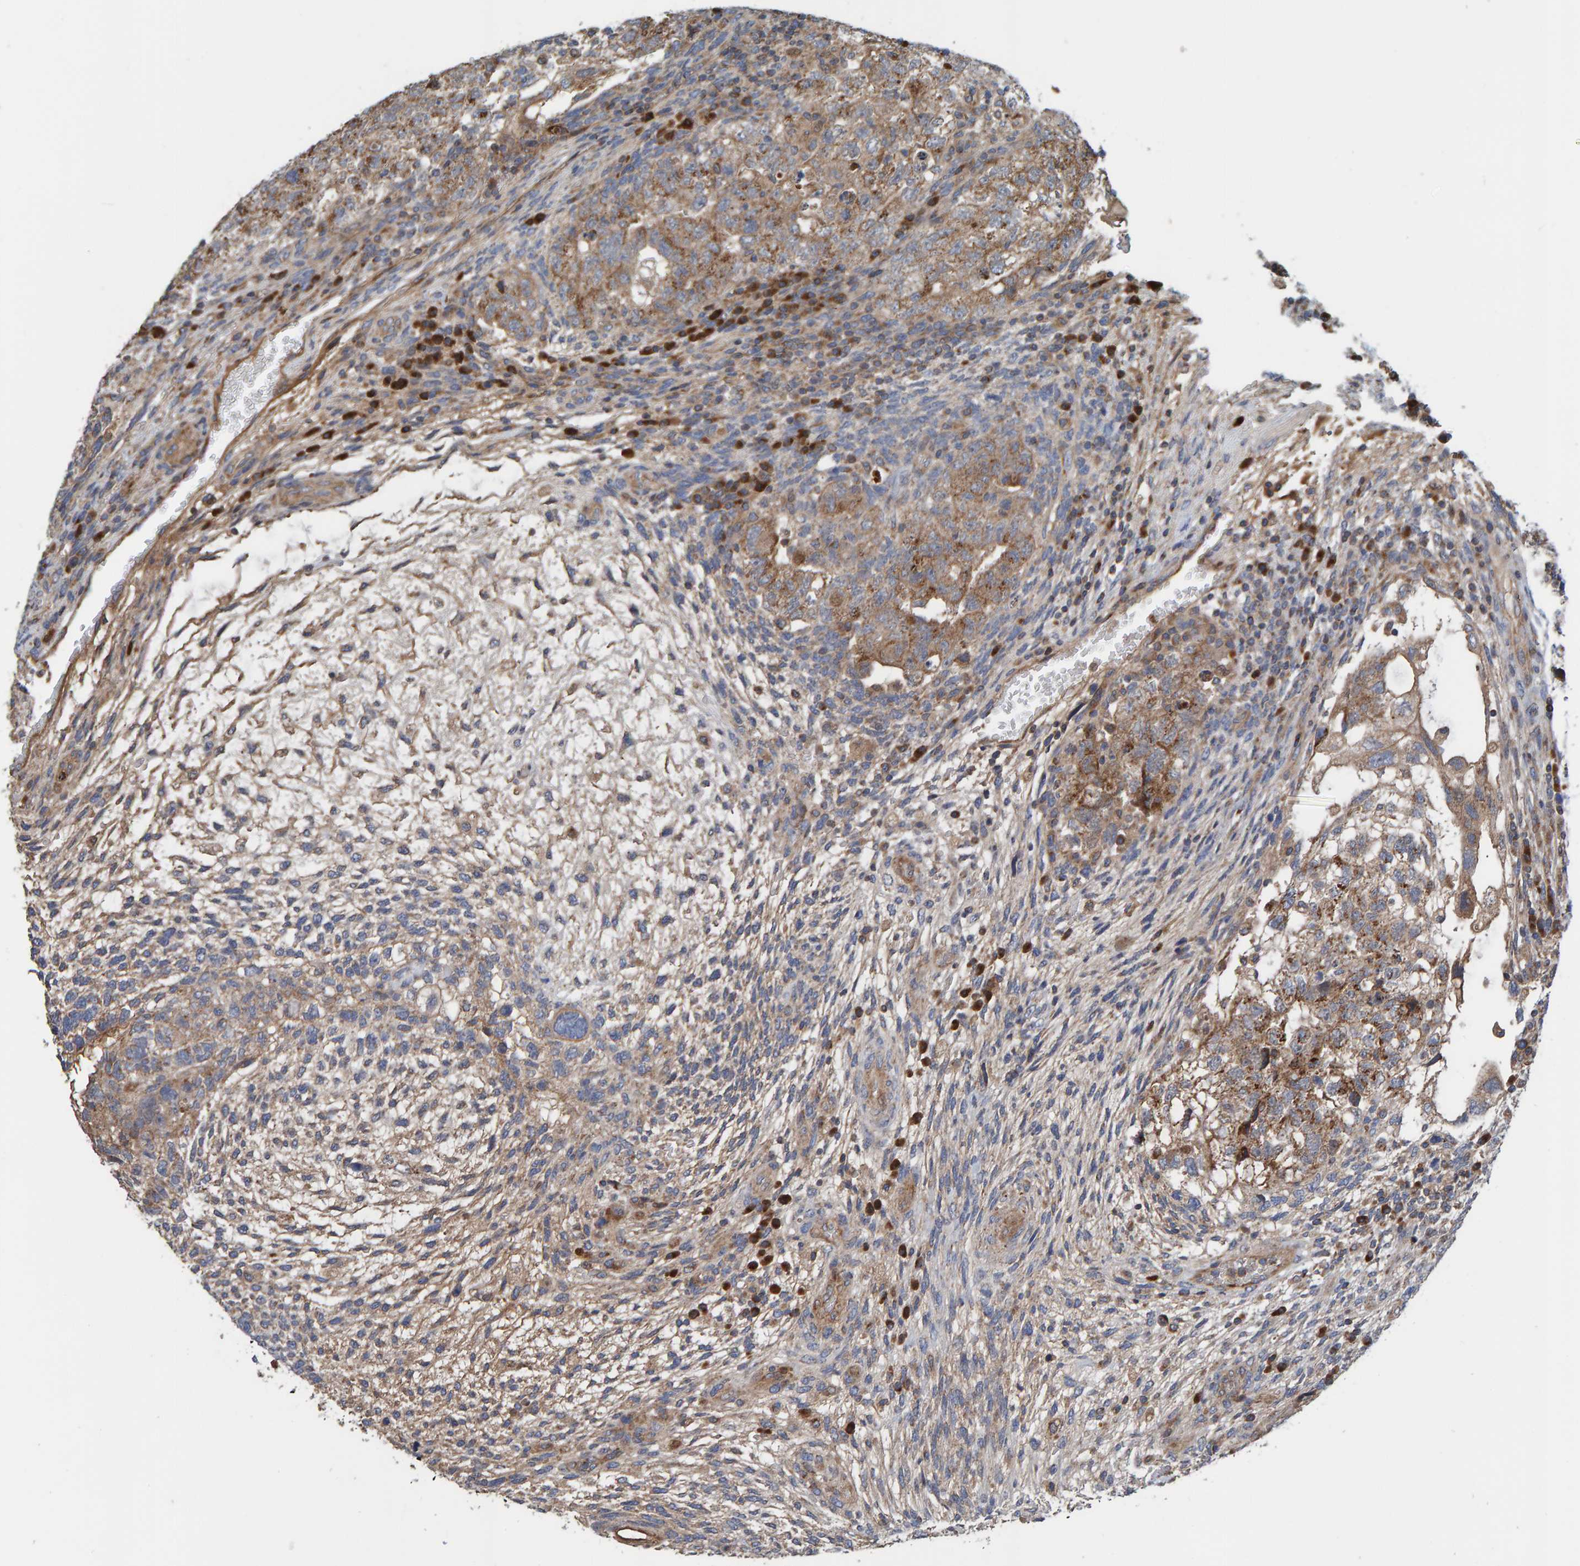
{"staining": {"intensity": "weak", "quantity": ">75%", "location": "cytoplasmic/membranous"}, "tissue": "testis cancer", "cell_type": "Tumor cells", "image_type": "cancer", "snomed": [{"axis": "morphology", "description": "Carcinoma, Embryonal, NOS"}, {"axis": "topography", "description": "Testis"}], "caption": "Human embryonal carcinoma (testis) stained with a protein marker shows weak staining in tumor cells.", "gene": "KIAA0753", "patient": {"sex": "male", "age": 36}}